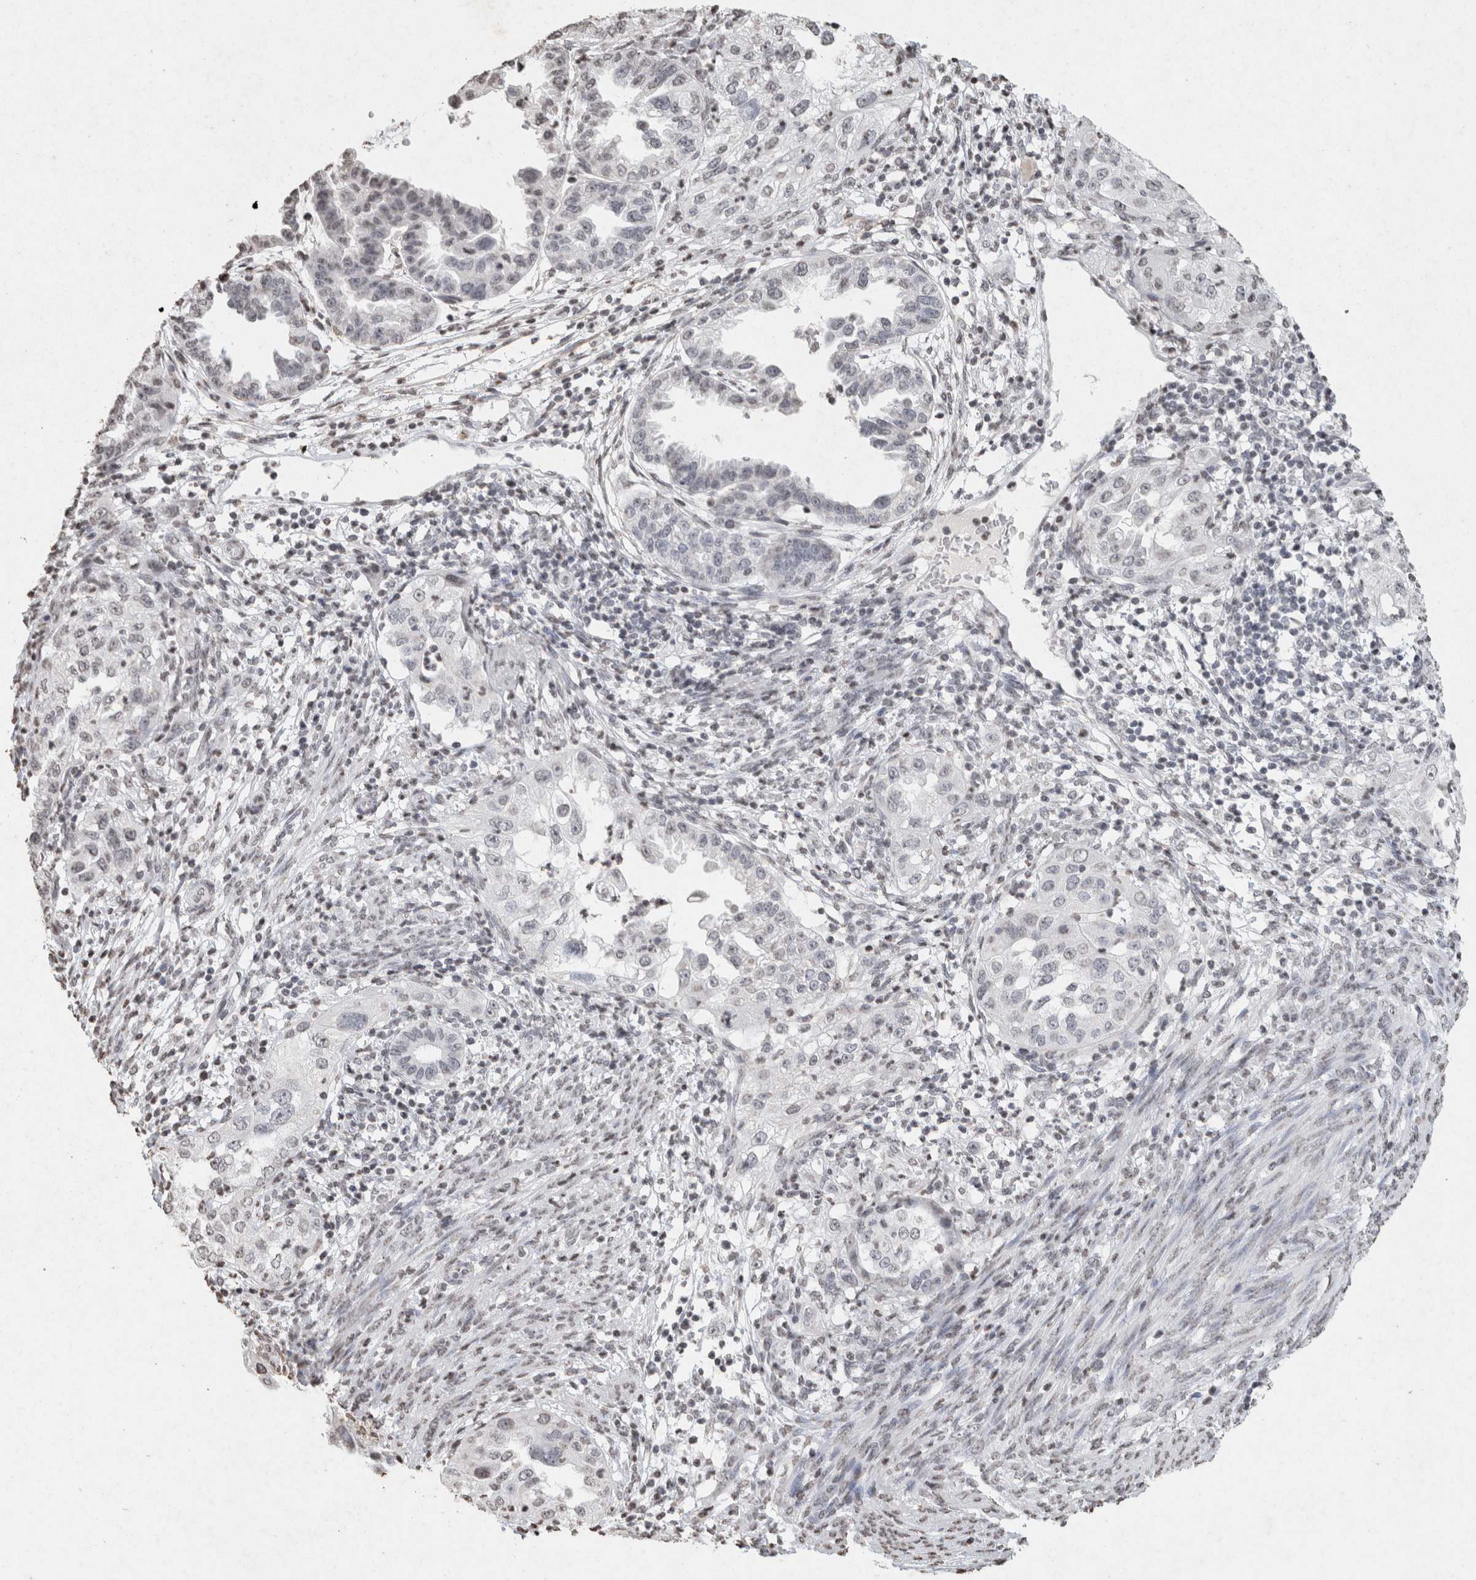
{"staining": {"intensity": "negative", "quantity": "none", "location": "none"}, "tissue": "endometrial cancer", "cell_type": "Tumor cells", "image_type": "cancer", "snomed": [{"axis": "morphology", "description": "Adenocarcinoma, NOS"}, {"axis": "topography", "description": "Endometrium"}], "caption": "Tumor cells show no significant positivity in endometrial cancer.", "gene": "CNTN1", "patient": {"sex": "female", "age": 85}}